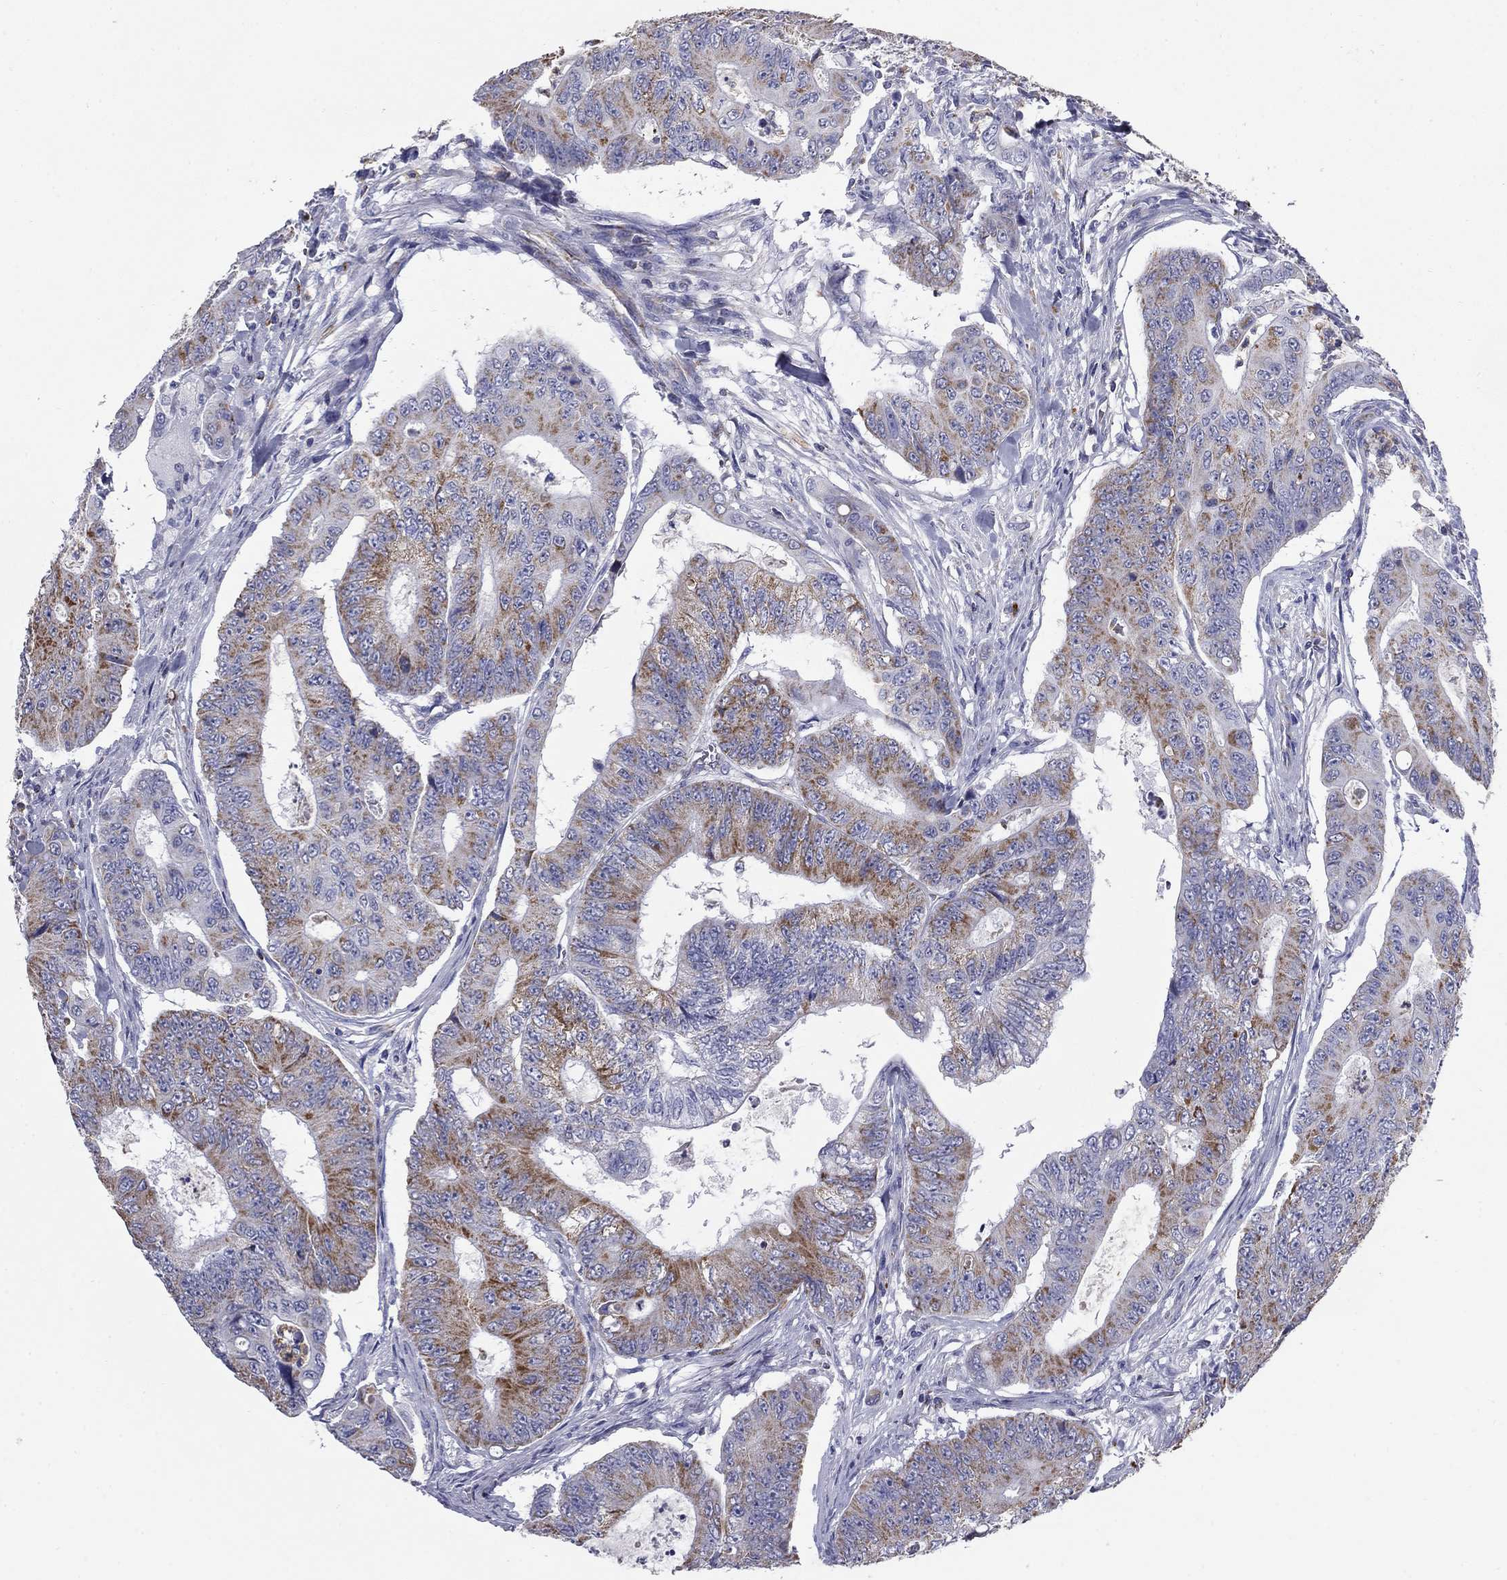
{"staining": {"intensity": "moderate", "quantity": "25%-75%", "location": "cytoplasmic/membranous"}, "tissue": "colorectal cancer", "cell_type": "Tumor cells", "image_type": "cancer", "snomed": [{"axis": "morphology", "description": "Adenocarcinoma, NOS"}, {"axis": "topography", "description": "Colon"}], "caption": "High-power microscopy captured an immunohistochemistry histopathology image of colorectal adenocarcinoma, revealing moderate cytoplasmic/membranous expression in about 25%-75% of tumor cells.", "gene": "NDUFA4L2", "patient": {"sex": "female", "age": 48}}